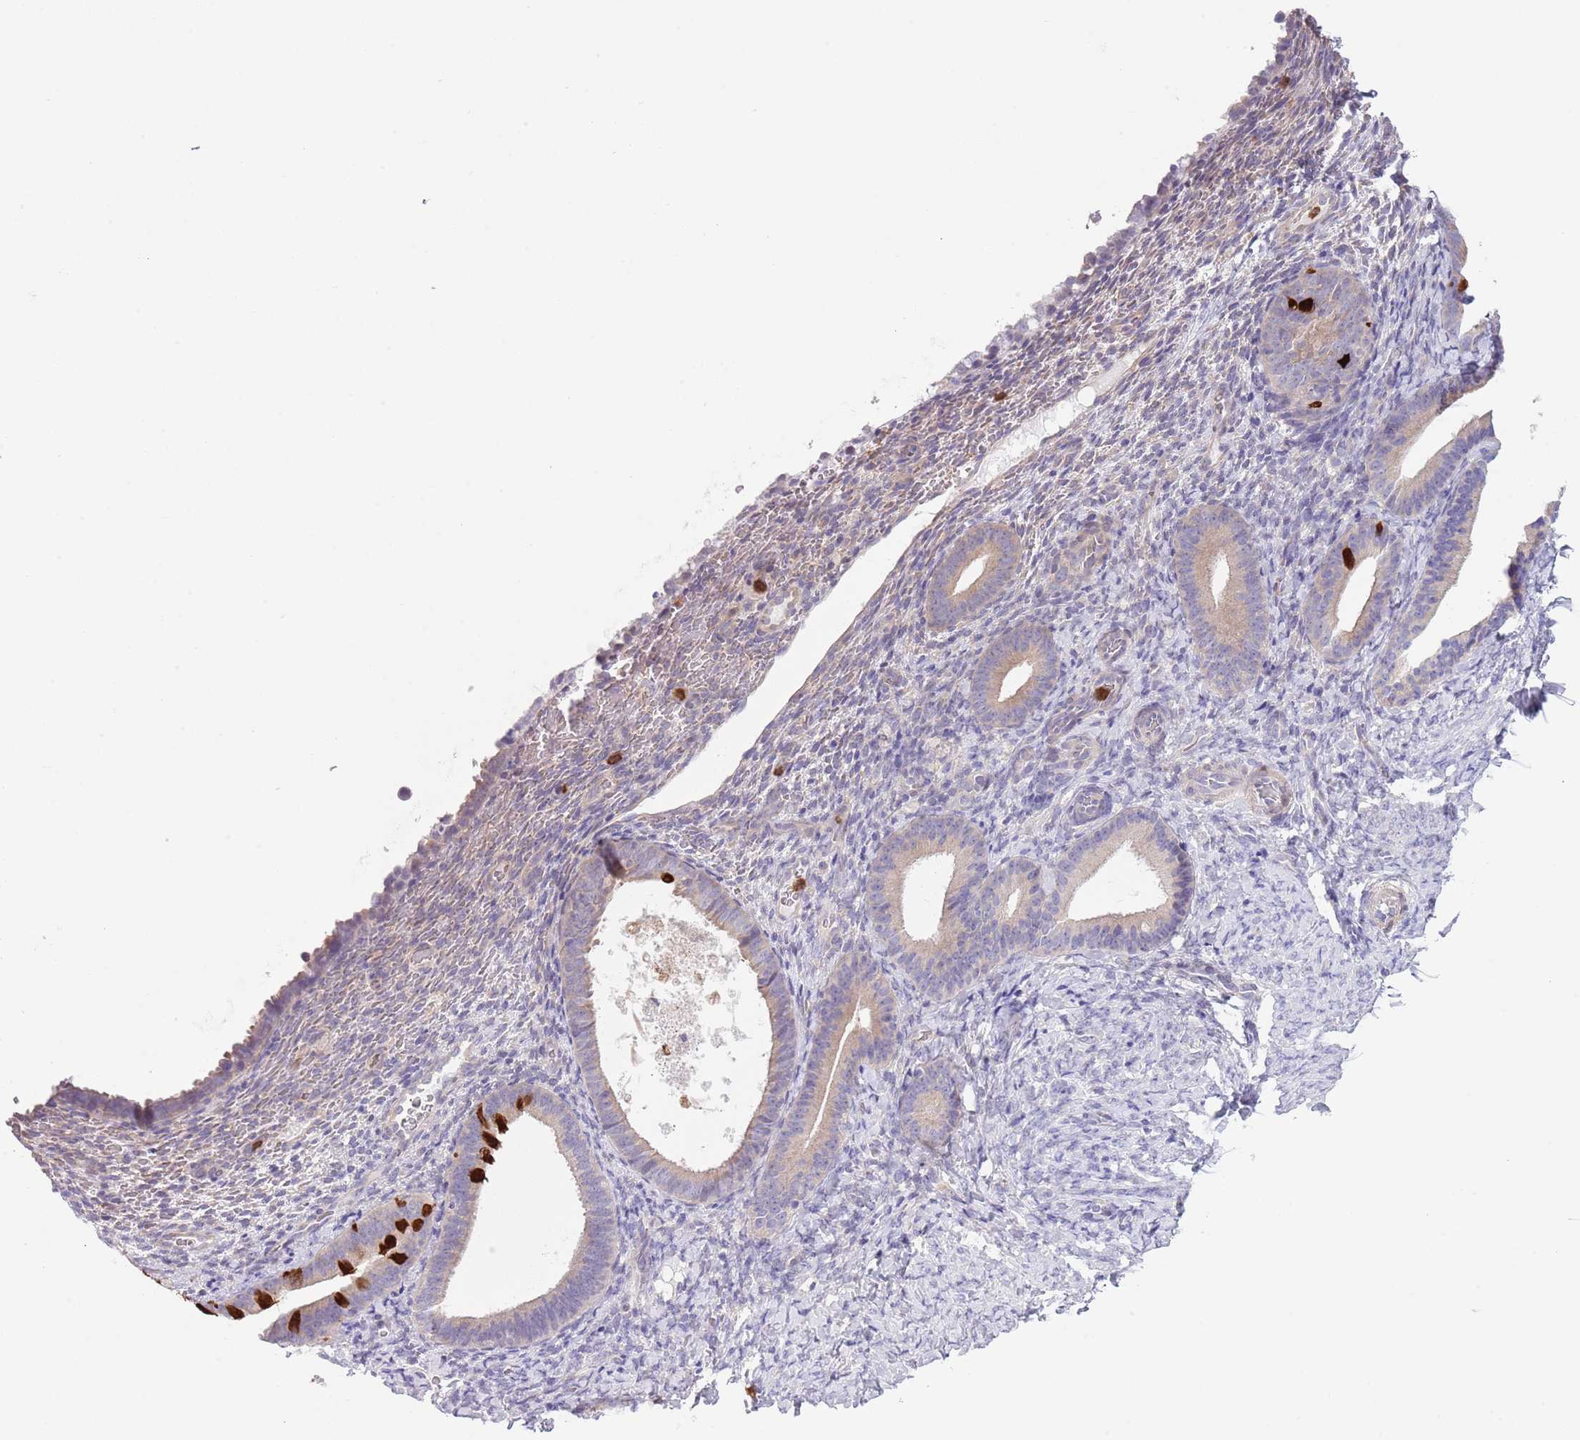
{"staining": {"intensity": "negative", "quantity": "none", "location": "none"}, "tissue": "endometrium", "cell_type": "Cells in endometrial stroma", "image_type": "normal", "snomed": [{"axis": "morphology", "description": "Normal tissue, NOS"}, {"axis": "topography", "description": "Endometrium"}], "caption": "This is a micrograph of immunohistochemistry (IHC) staining of unremarkable endometrium, which shows no positivity in cells in endometrial stroma.", "gene": "ZFP2", "patient": {"sex": "female", "age": 65}}